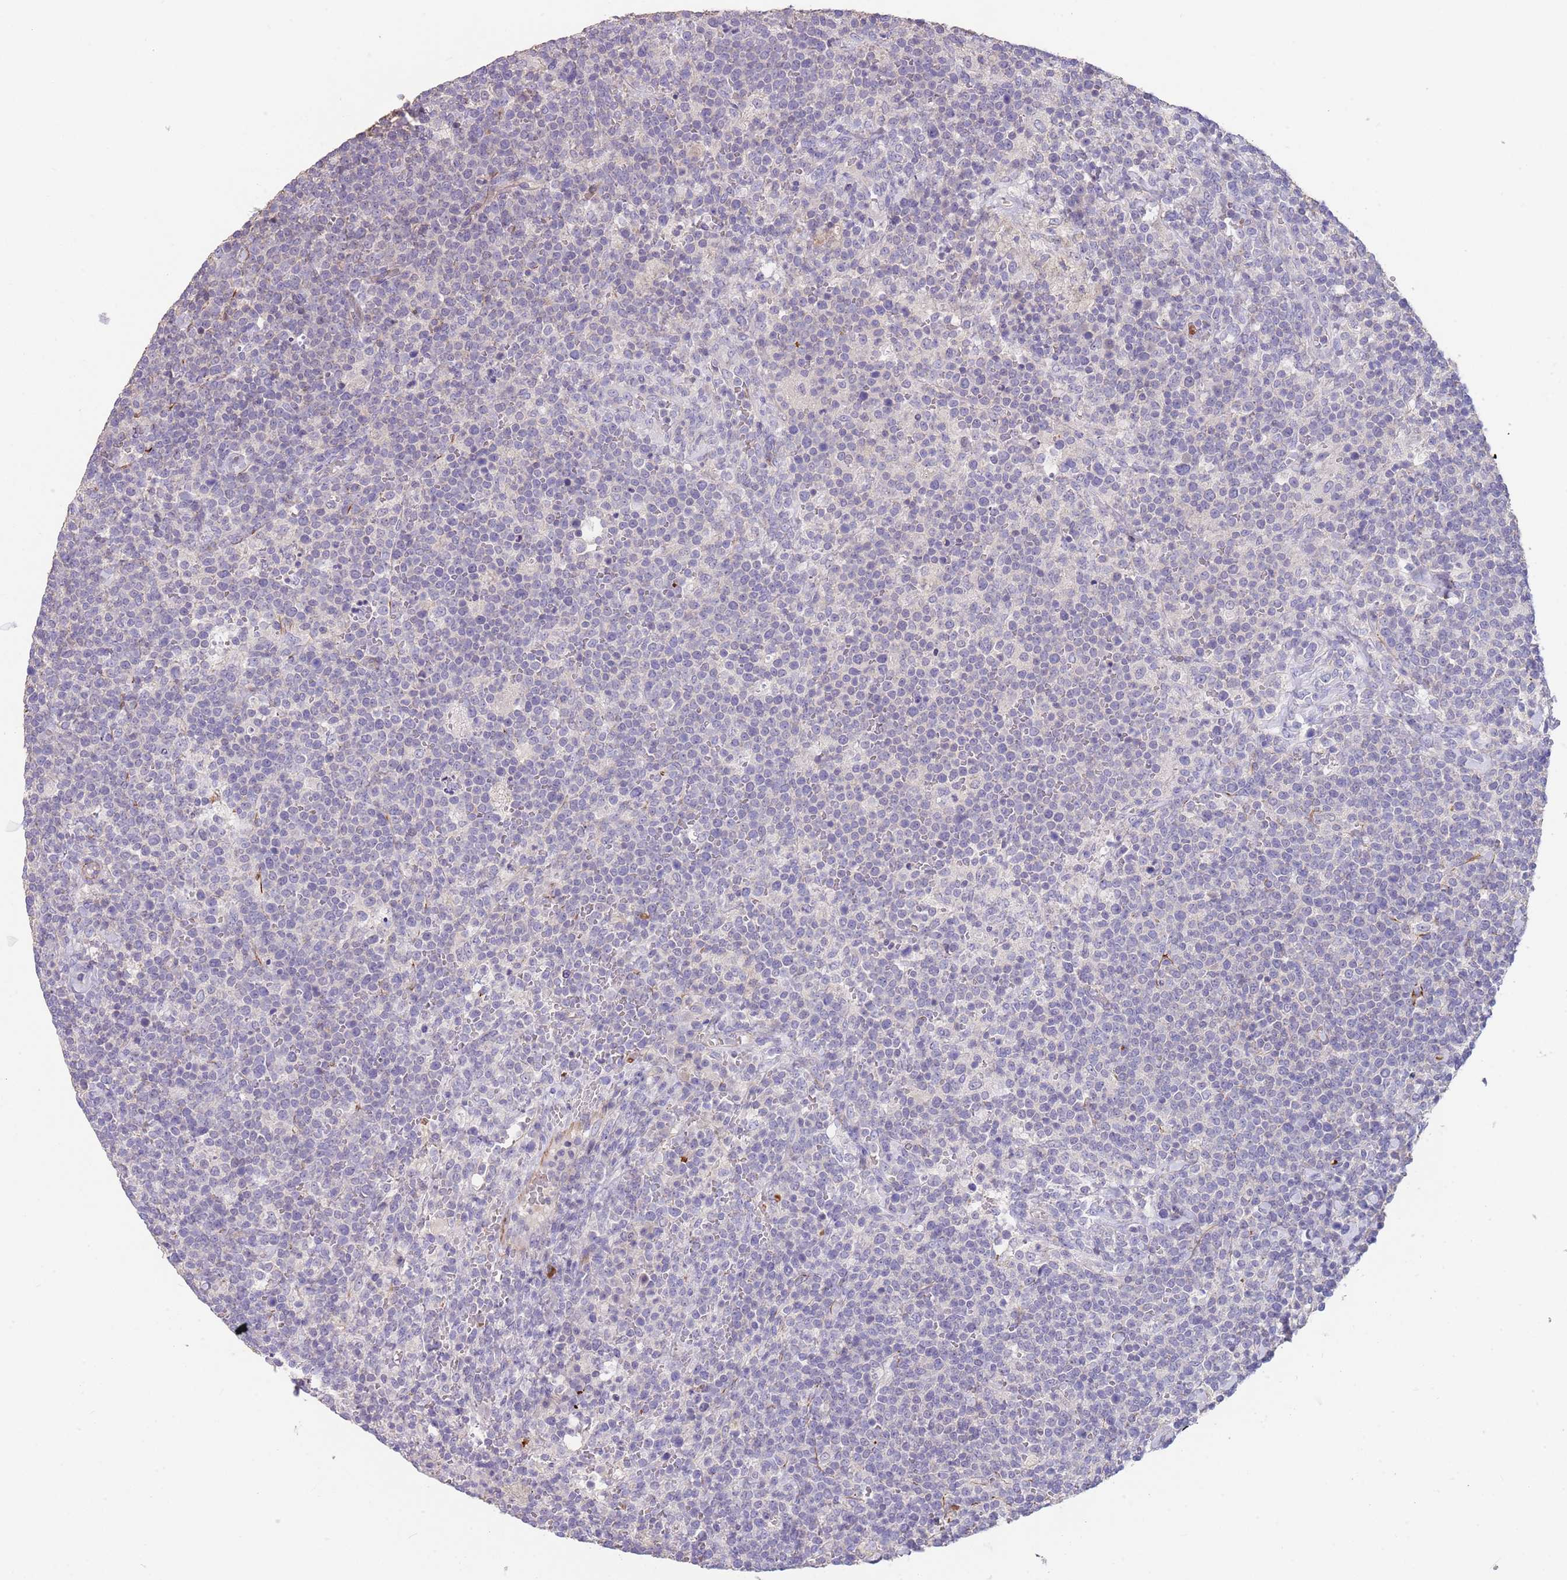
{"staining": {"intensity": "negative", "quantity": "none", "location": "none"}, "tissue": "lymphoma", "cell_type": "Tumor cells", "image_type": "cancer", "snomed": [{"axis": "morphology", "description": "Malignant lymphoma, non-Hodgkin's type, High grade"}, {"axis": "topography", "description": "Lymph node"}], "caption": "This is an immunohistochemistry (IHC) photomicrograph of human lymphoma. There is no positivity in tumor cells.", "gene": "ZNF14", "patient": {"sex": "male", "age": 61}}